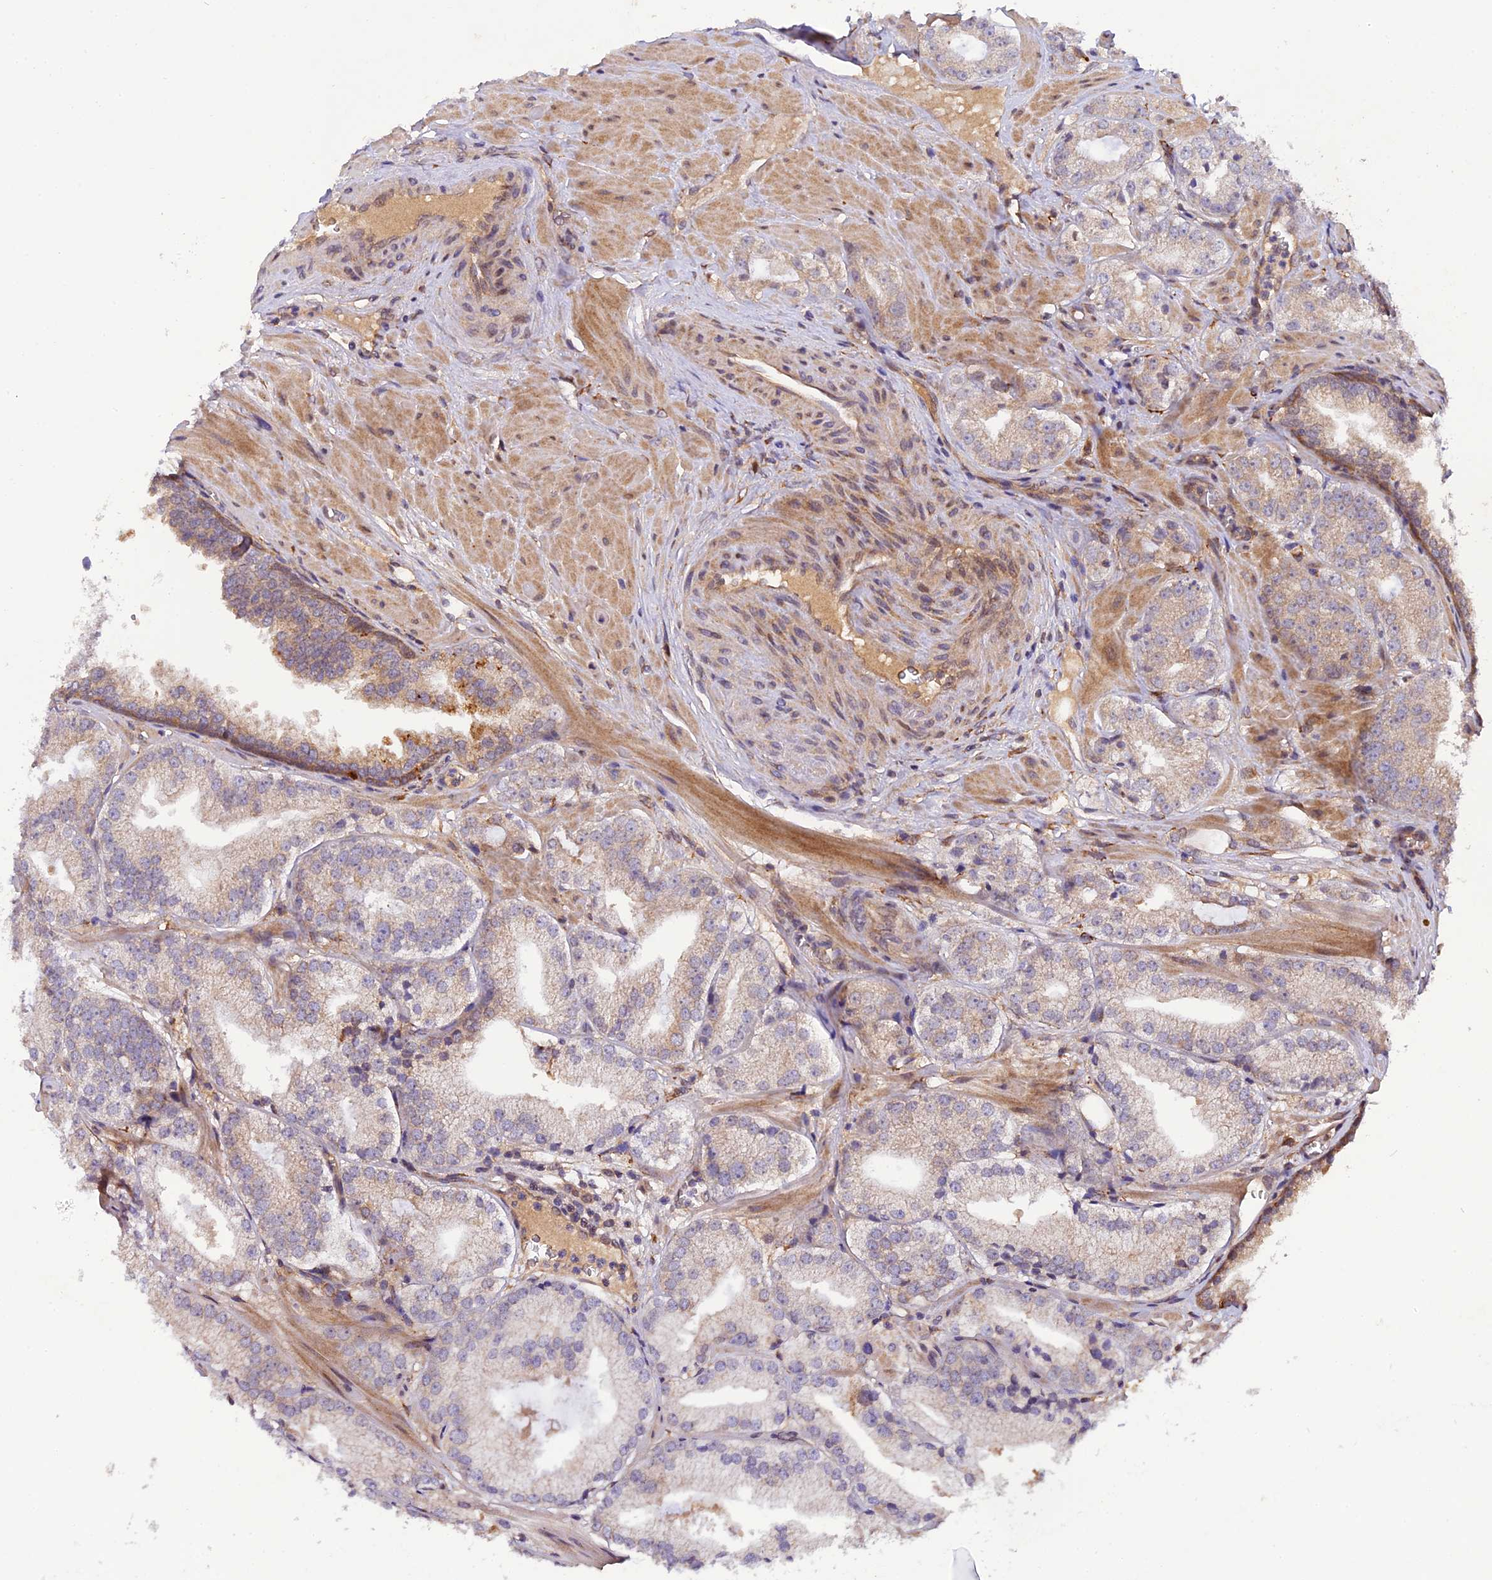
{"staining": {"intensity": "weak", "quantity": "<25%", "location": "cytoplasmic/membranous"}, "tissue": "prostate cancer", "cell_type": "Tumor cells", "image_type": "cancer", "snomed": [{"axis": "morphology", "description": "Adenocarcinoma, Low grade"}, {"axis": "topography", "description": "Prostate"}], "caption": "An image of human prostate cancer is negative for staining in tumor cells. (DAB IHC, high magnification).", "gene": "P3H3", "patient": {"sex": "male", "age": 60}}